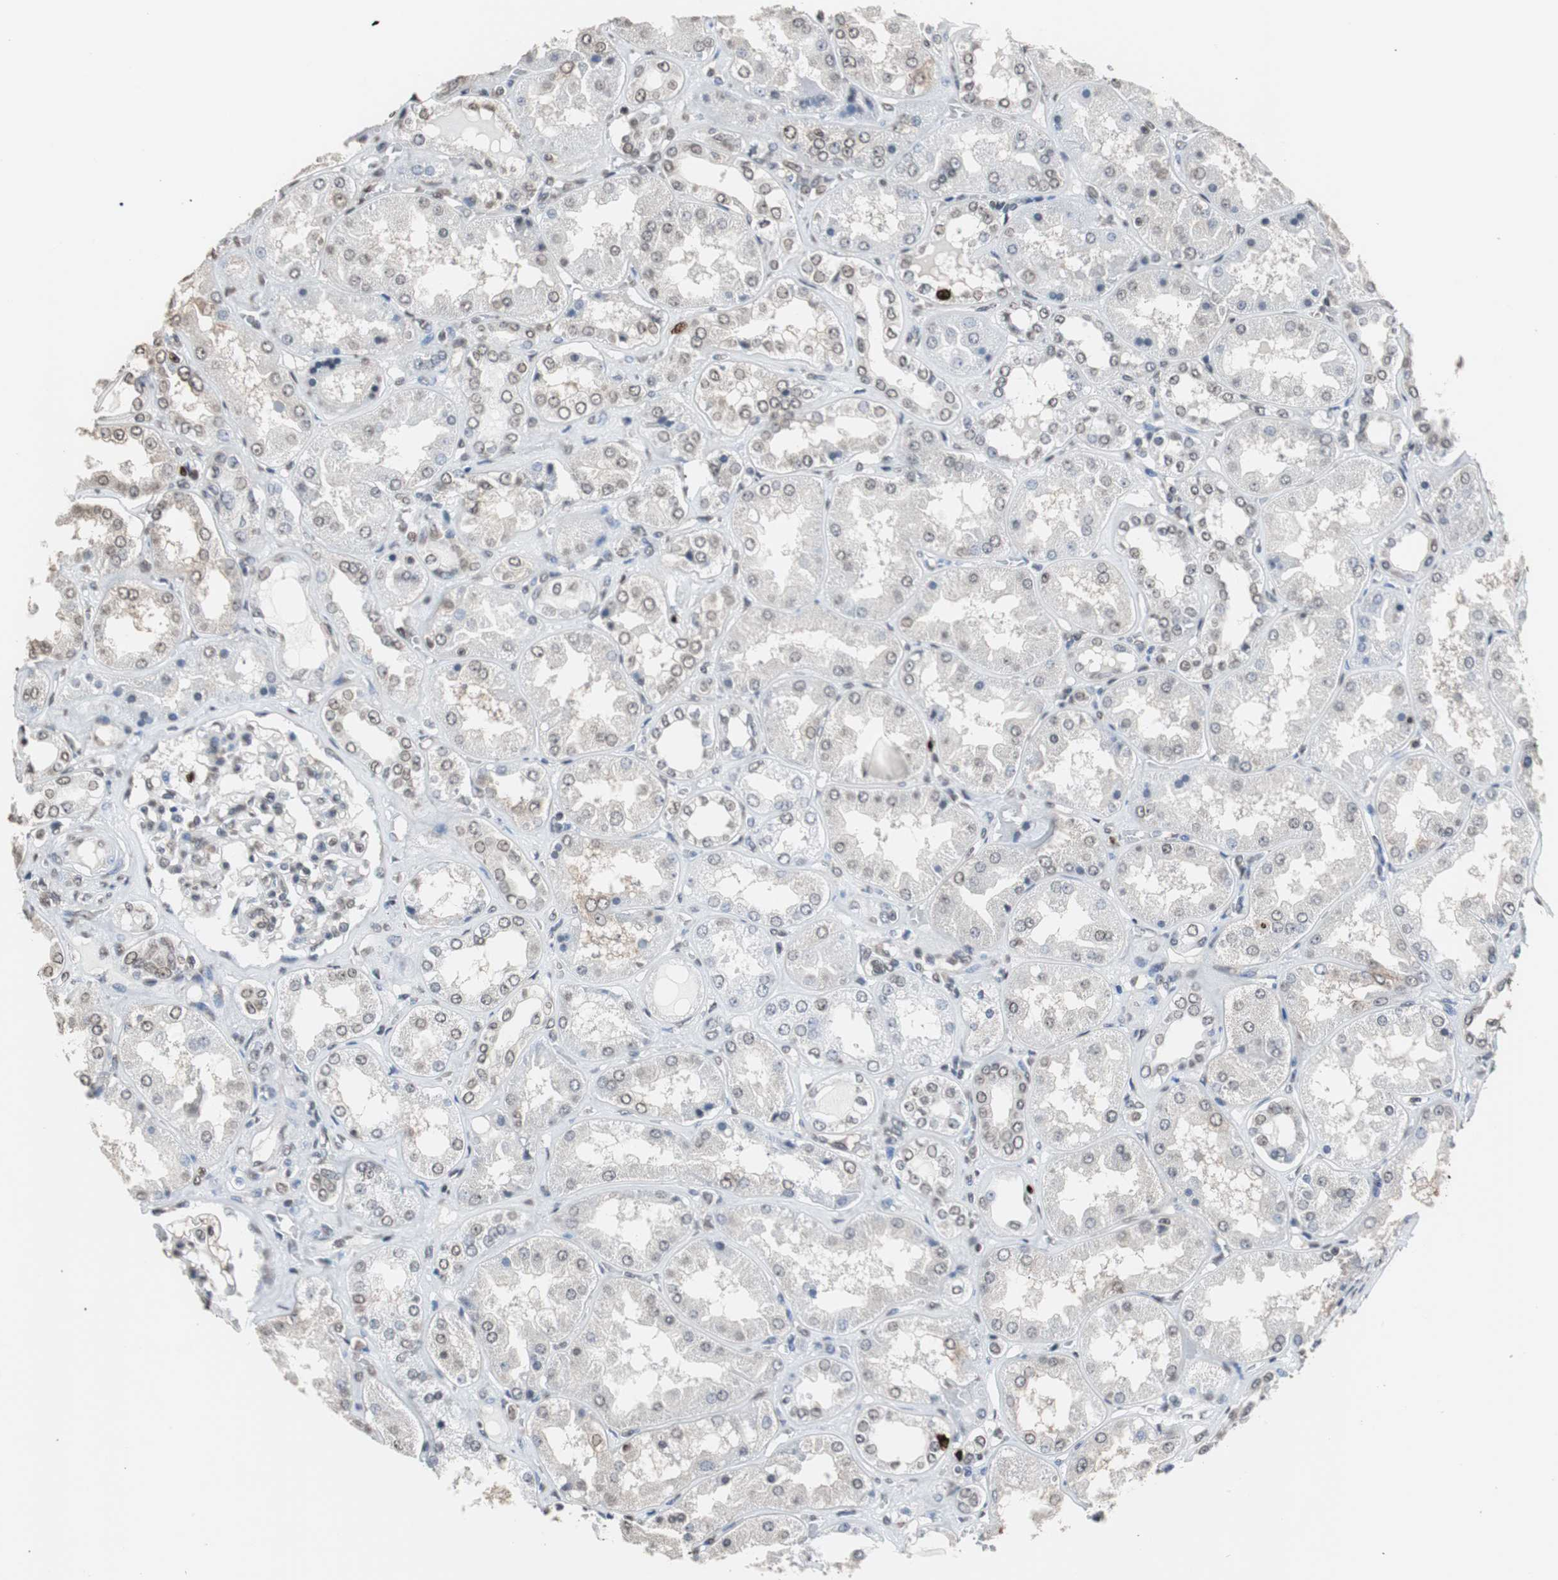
{"staining": {"intensity": "weak", "quantity": "25%-75%", "location": "nuclear"}, "tissue": "kidney", "cell_type": "Cells in glomeruli", "image_type": "normal", "snomed": [{"axis": "morphology", "description": "Normal tissue, NOS"}, {"axis": "topography", "description": "Kidney"}], "caption": "High-magnification brightfield microscopy of normal kidney stained with DAB (3,3'-diaminobenzidine) (brown) and counterstained with hematoxylin (blue). cells in glomeruli exhibit weak nuclear positivity is present in about25%-75% of cells.", "gene": "TOP2A", "patient": {"sex": "female", "age": 56}}